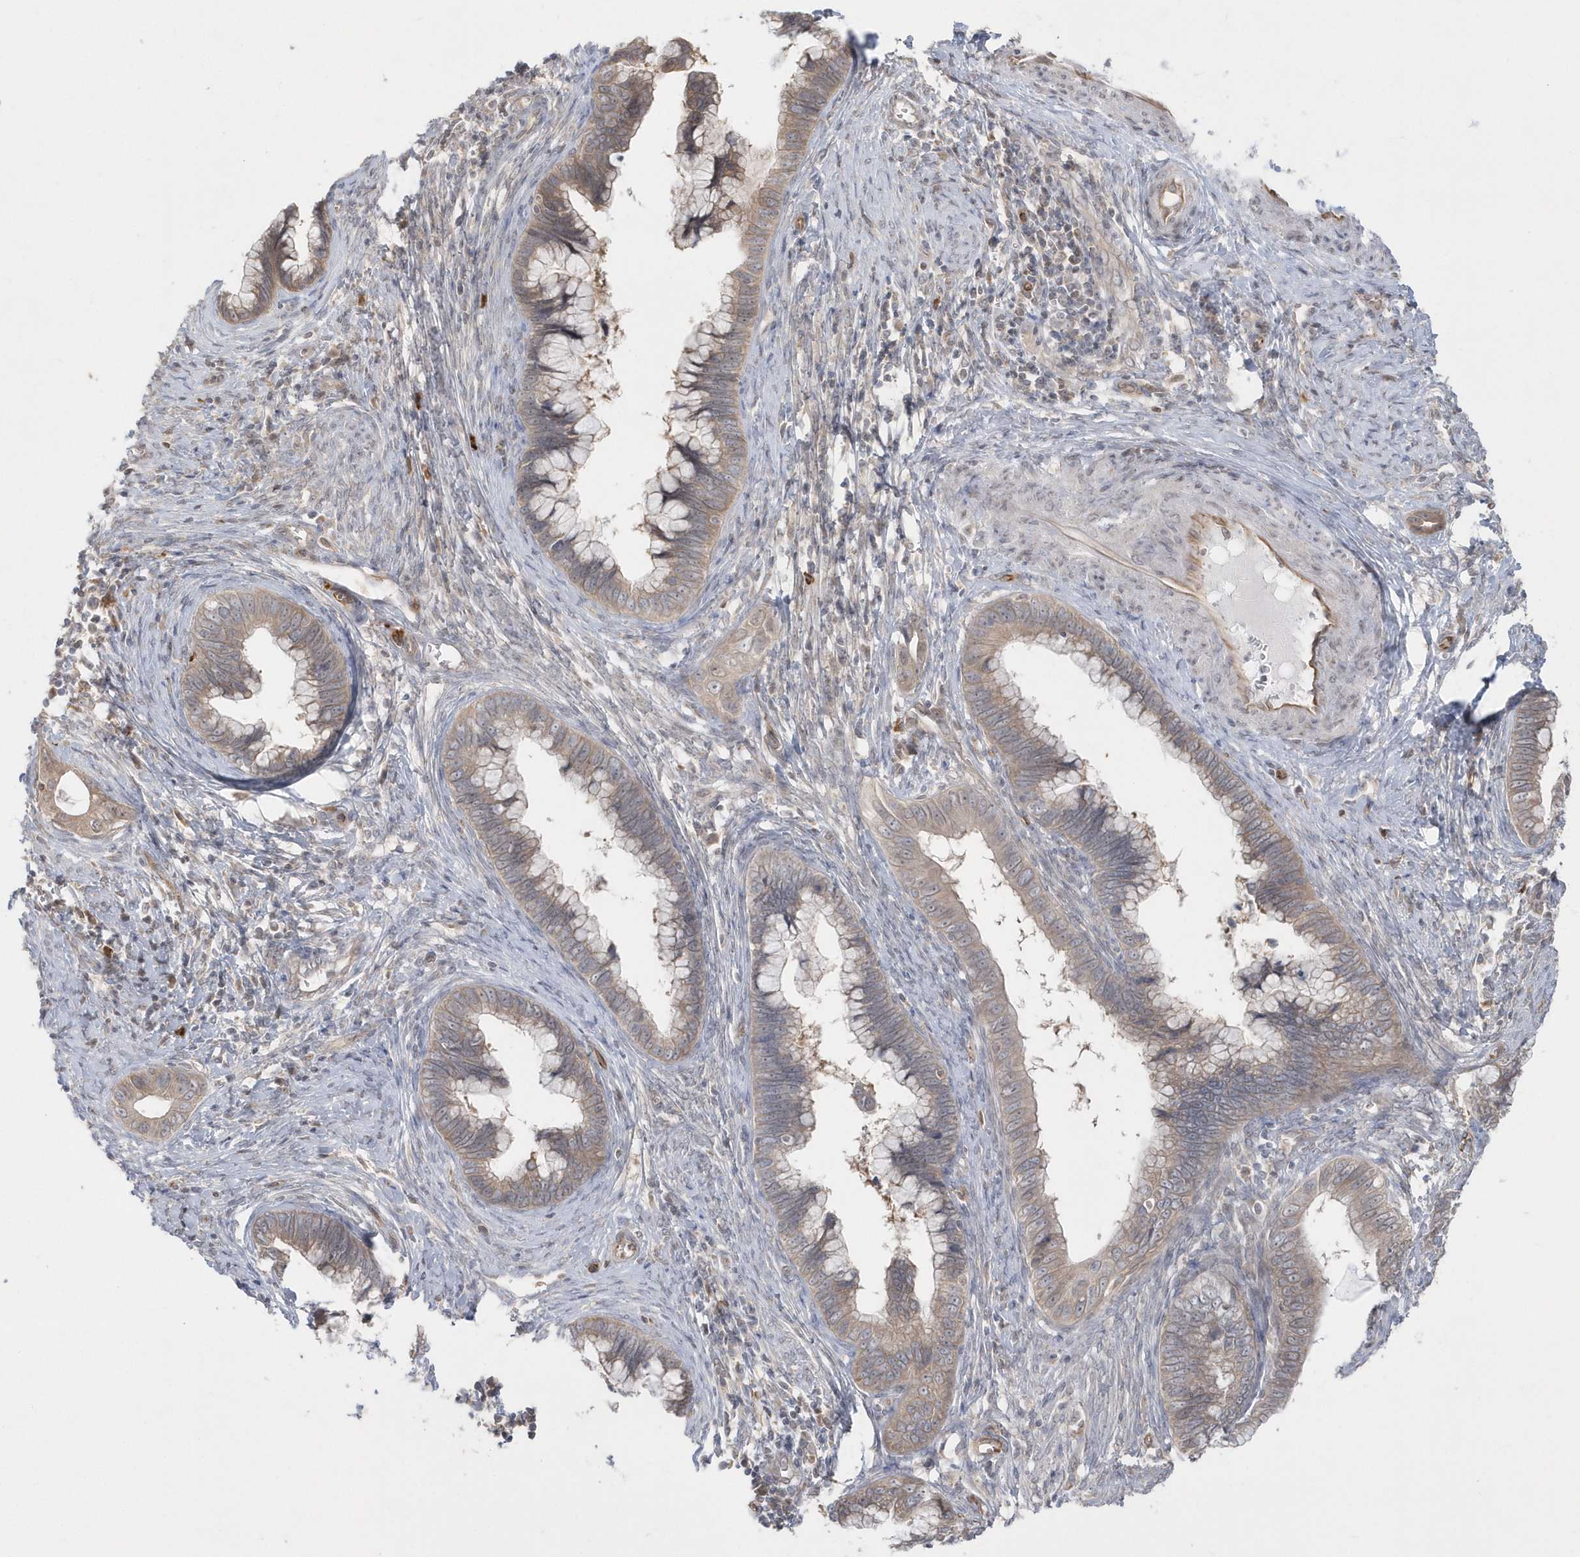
{"staining": {"intensity": "weak", "quantity": ">75%", "location": "cytoplasmic/membranous"}, "tissue": "cervical cancer", "cell_type": "Tumor cells", "image_type": "cancer", "snomed": [{"axis": "morphology", "description": "Adenocarcinoma, NOS"}, {"axis": "topography", "description": "Cervix"}], "caption": "Weak cytoplasmic/membranous protein expression is appreciated in approximately >75% of tumor cells in cervical cancer. The protein of interest is shown in brown color, while the nuclei are stained blue.", "gene": "DHX57", "patient": {"sex": "female", "age": 44}}